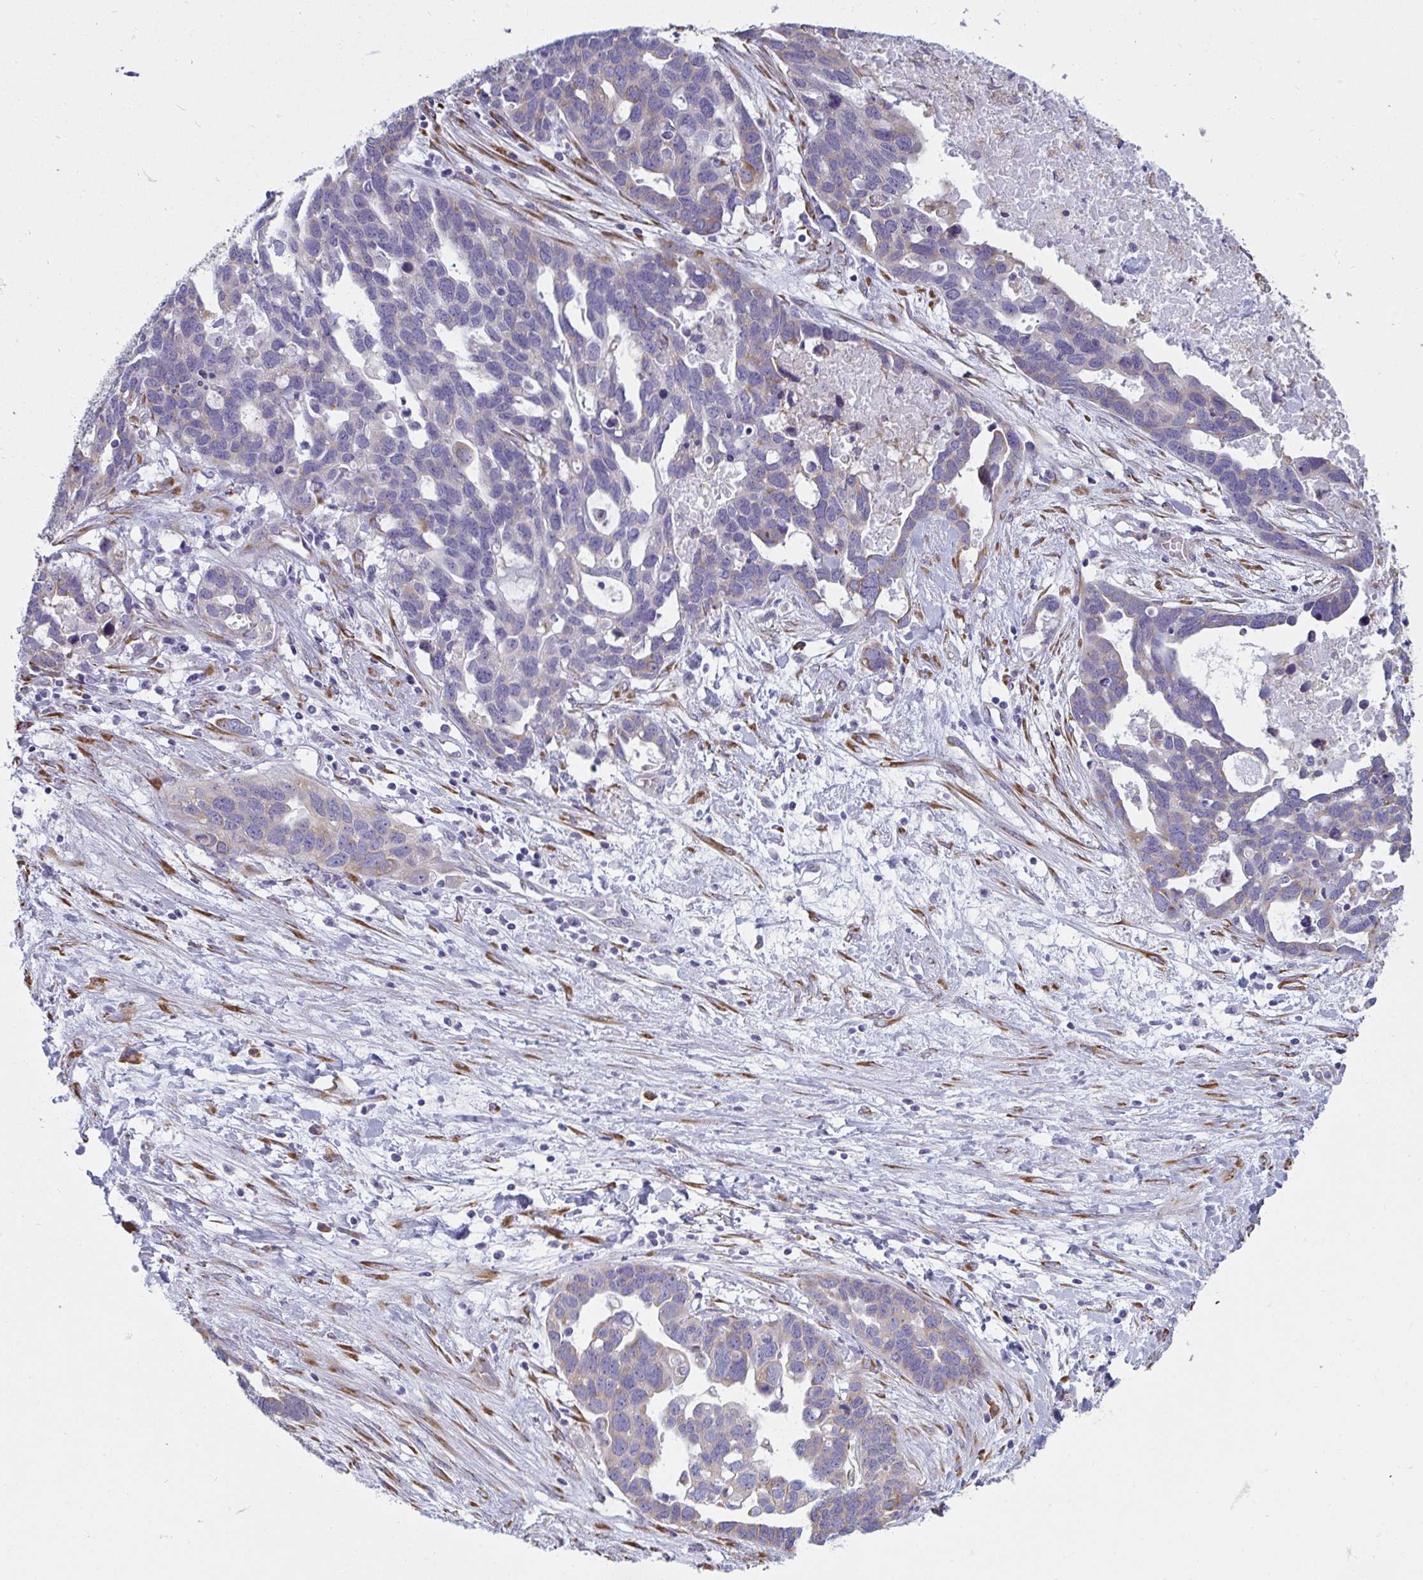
{"staining": {"intensity": "moderate", "quantity": "<25%", "location": "cytoplasmic/membranous"}, "tissue": "ovarian cancer", "cell_type": "Tumor cells", "image_type": "cancer", "snomed": [{"axis": "morphology", "description": "Cystadenocarcinoma, serous, NOS"}, {"axis": "topography", "description": "Ovary"}], "caption": "Human ovarian cancer stained with a brown dye displays moderate cytoplasmic/membranous positive expression in approximately <25% of tumor cells.", "gene": "SHROOM1", "patient": {"sex": "female", "age": 54}}